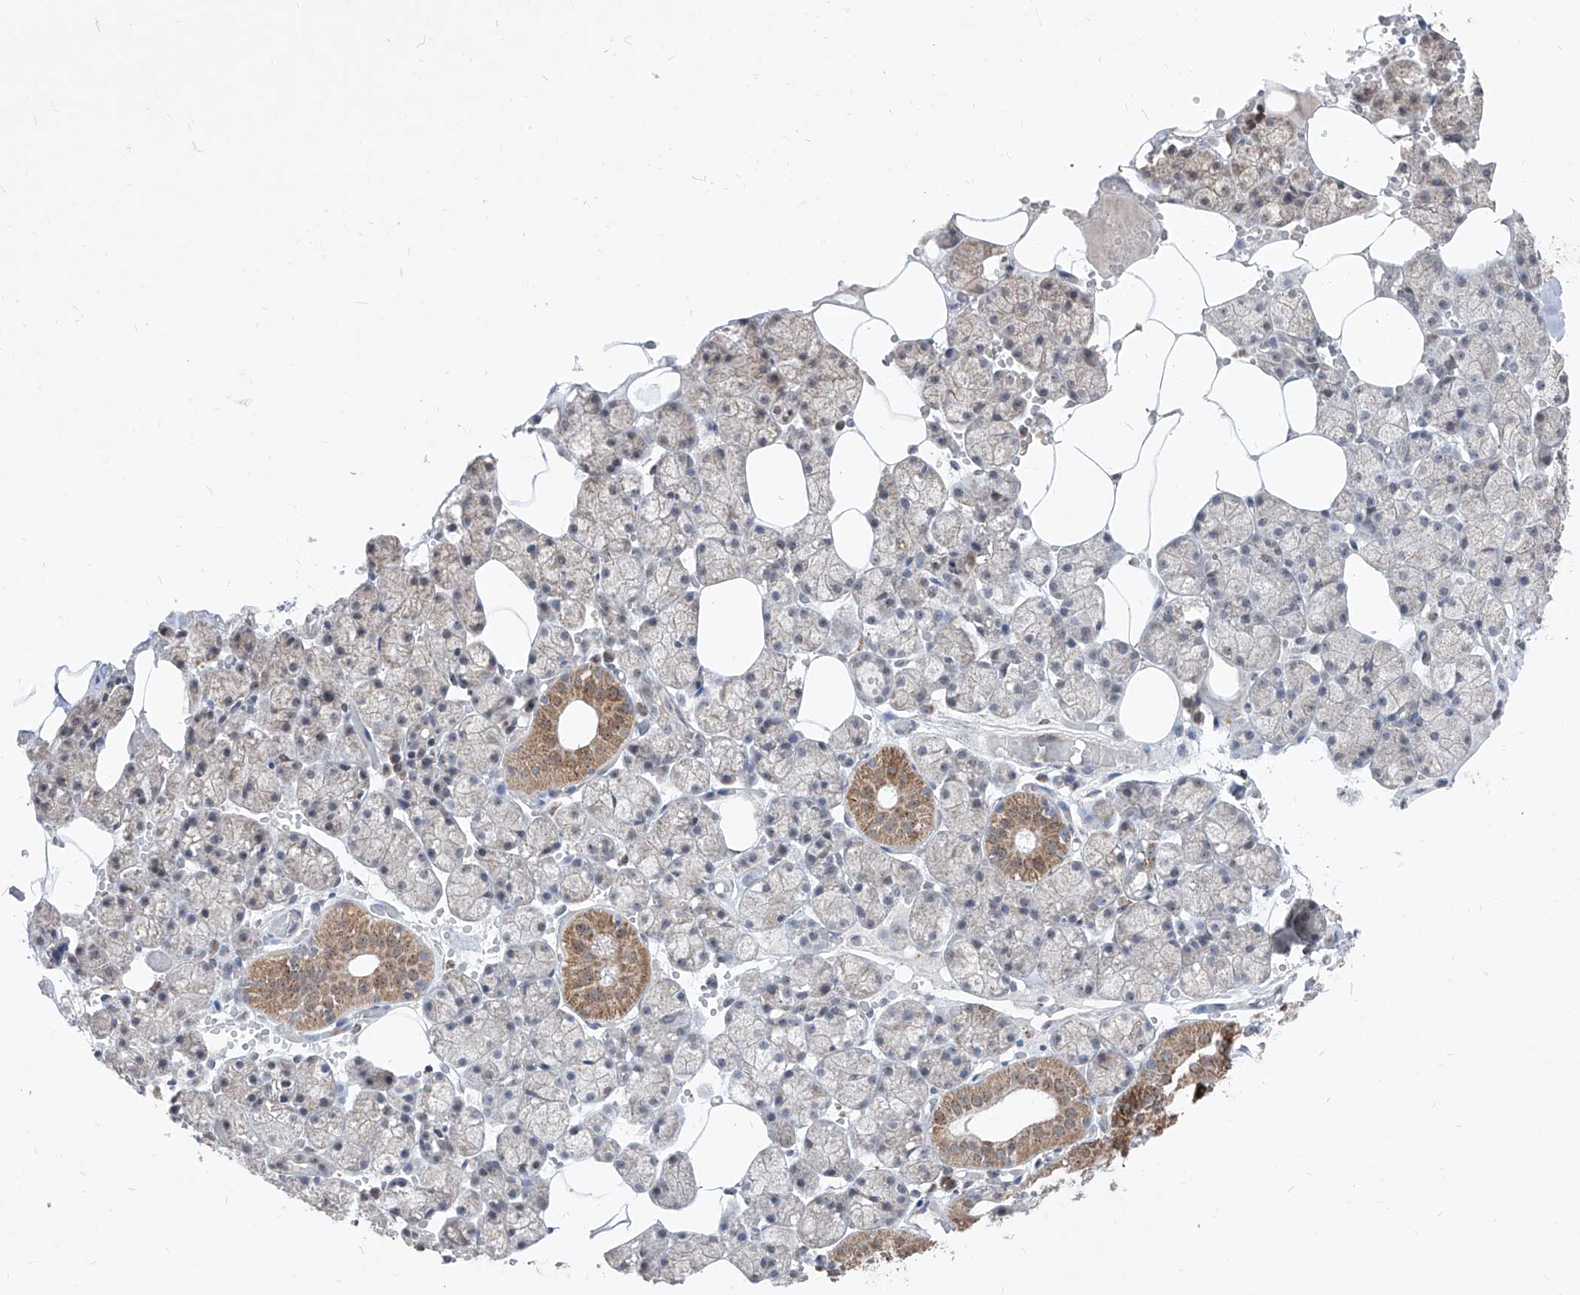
{"staining": {"intensity": "moderate", "quantity": "25%-75%", "location": "cytoplasmic/membranous"}, "tissue": "salivary gland", "cell_type": "Glandular cells", "image_type": "normal", "snomed": [{"axis": "morphology", "description": "Normal tissue, NOS"}, {"axis": "topography", "description": "Salivary gland"}], "caption": "A brown stain shows moderate cytoplasmic/membranous positivity of a protein in glandular cells of unremarkable human salivary gland. The protein of interest is stained brown, and the nuclei are stained in blue (DAB (3,3'-diaminobenzidine) IHC with brightfield microscopy, high magnification).", "gene": "NDUFB3", "patient": {"sex": "male", "age": 62}}